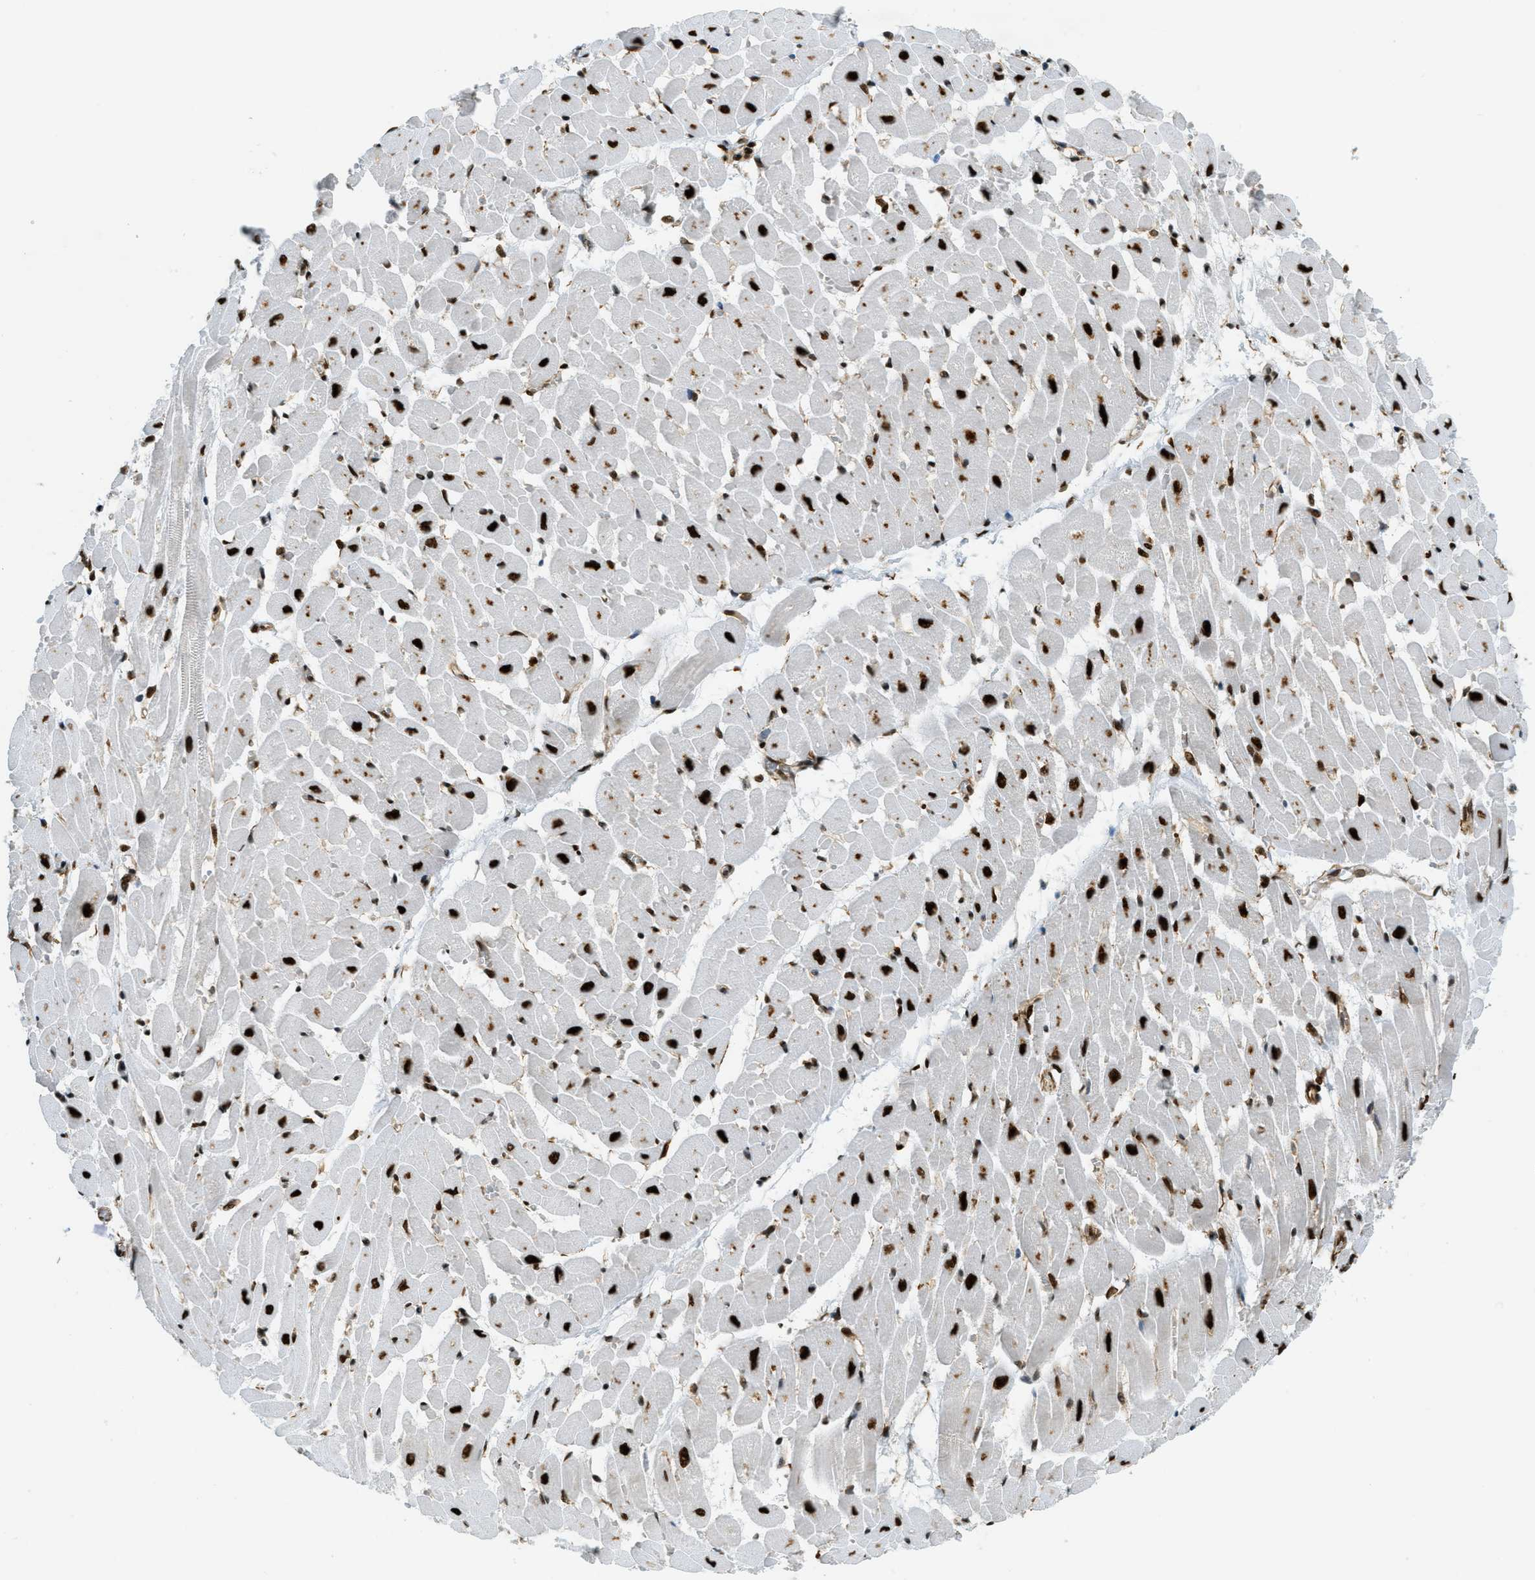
{"staining": {"intensity": "strong", "quantity": ">75%", "location": "cytoplasmic/membranous,nuclear"}, "tissue": "heart muscle", "cell_type": "Cardiomyocytes", "image_type": "normal", "snomed": [{"axis": "morphology", "description": "Normal tissue, NOS"}, {"axis": "topography", "description": "Heart"}], "caption": "Immunohistochemistry of unremarkable heart muscle exhibits high levels of strong cytoplasmic/membranous,nuclear positivity in approximately >75% of cardiomyocytes.", "gene": "ZFR", "patient": {"sex": "male", "age": 45}}